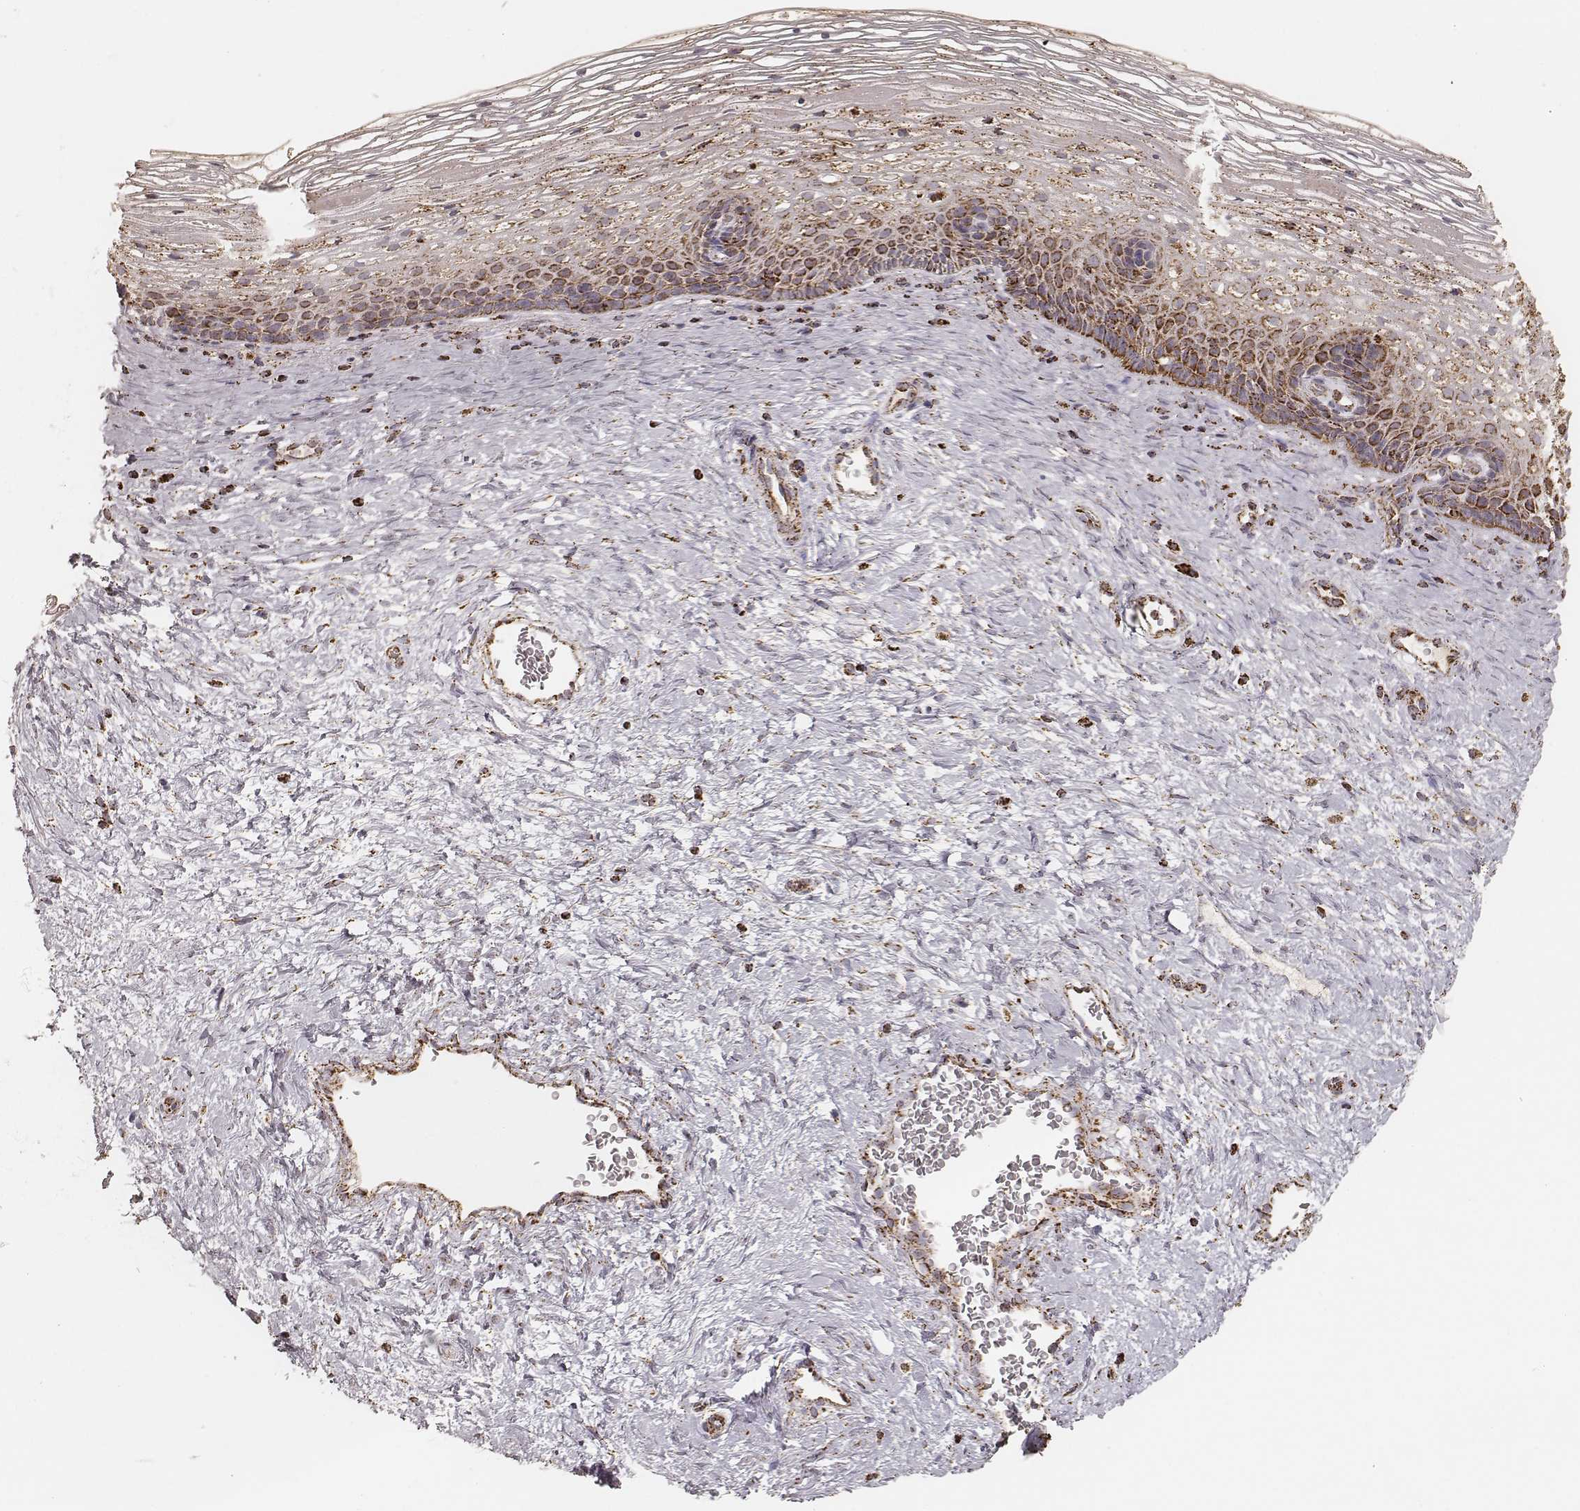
{"staining": {"intensity": "strong", "quantity": ">75%", "location": "cytoplasmic/membranous"}, "tissue": "cervix", "cell_type": "Glandular cells", "image_type": "normal", "snomed": [{"axis": "morphology", "description": "Normal tissue, NOS"}, {"axis": "topography", "description": "Cervix"}], "caption": "DAB immunohistochemical staining of unremarkable human cervix shows strong cytoplasmic/membranous protein positivity in about >75% of glandular cells. The staining was performed using DAB (3,3'-diaminobenzidine), with brown indicating positive protein expression. Nuclei are stained blue with hematoxylin.", "gene": "CS", "patient": {"sex": "female", "age": 34}}